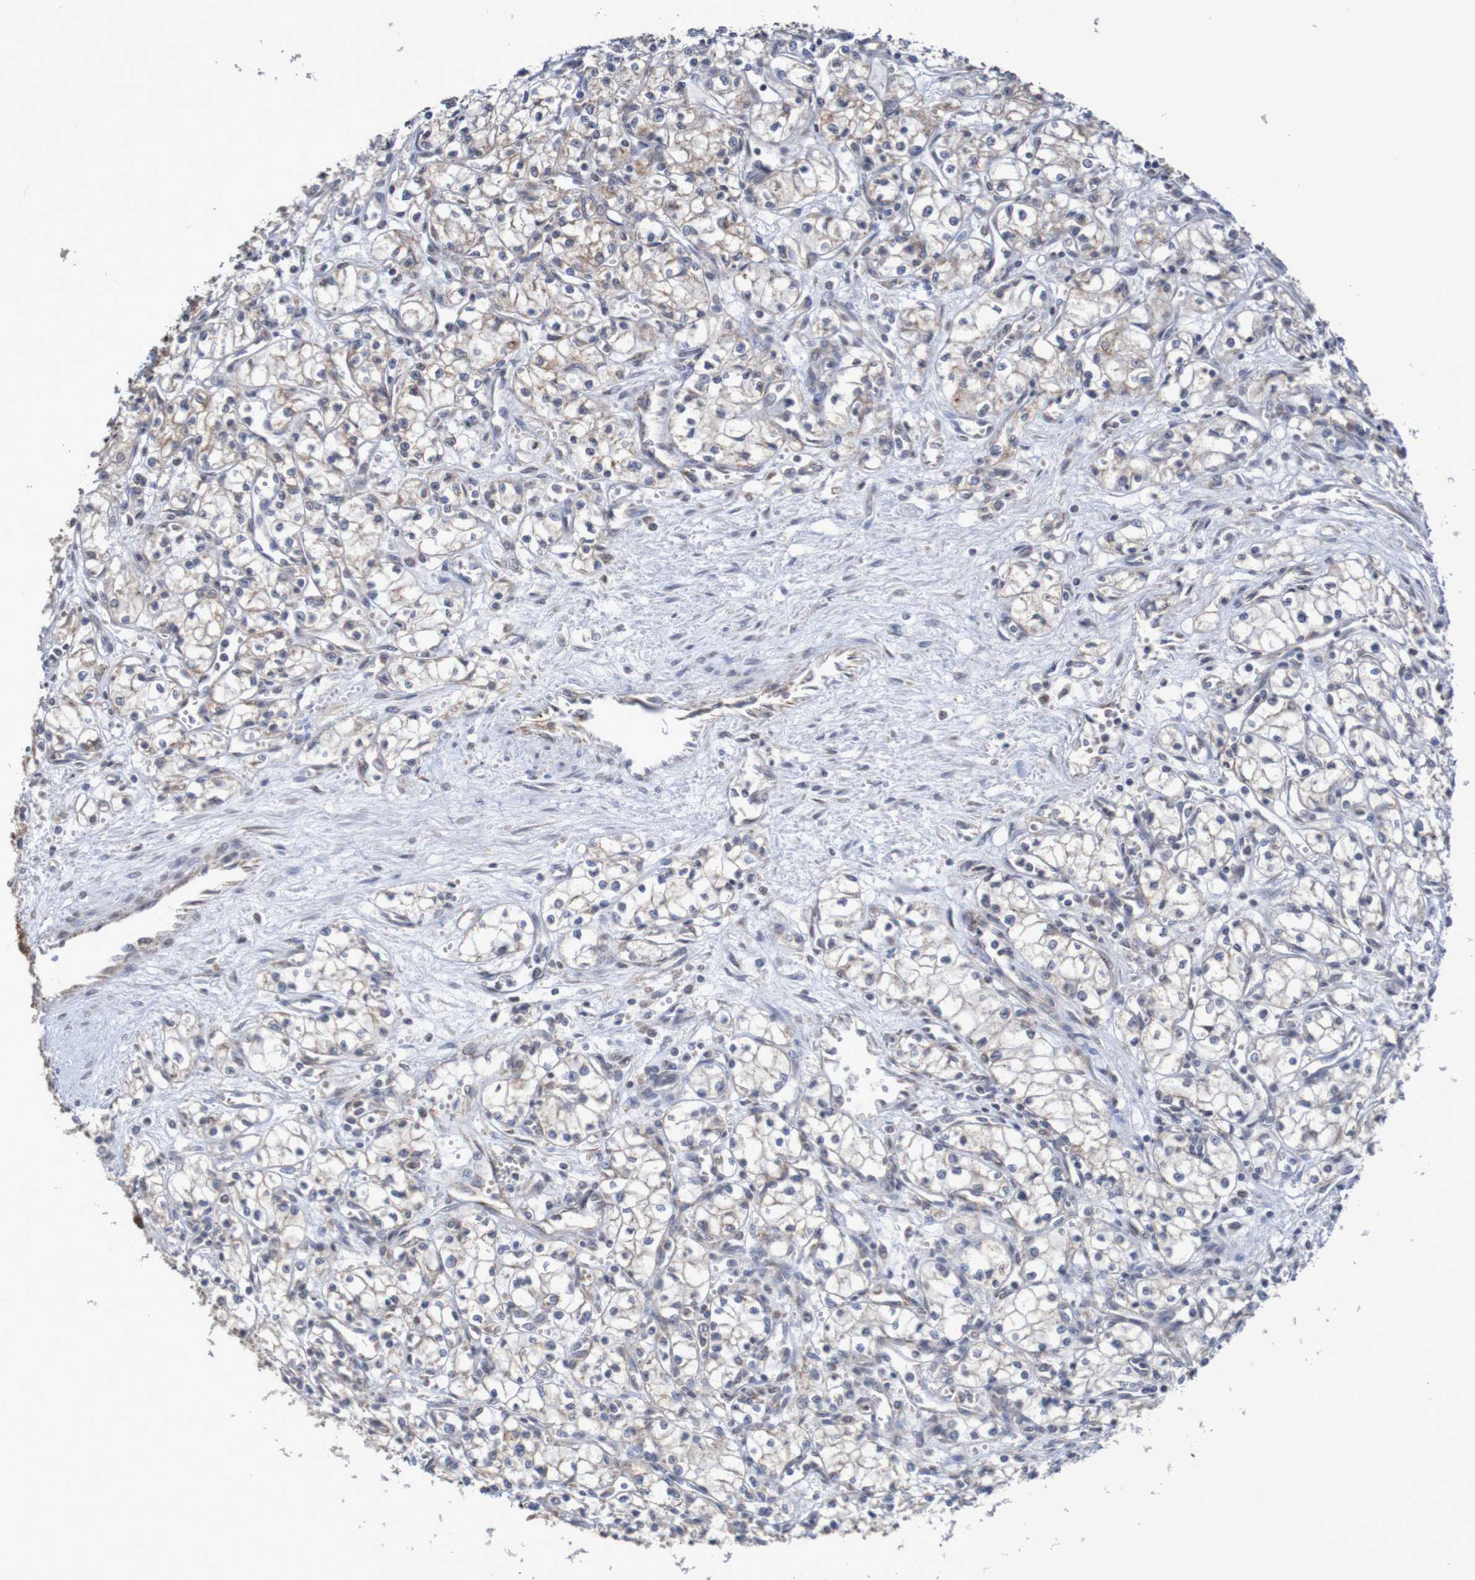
{"staining": {"intensity": "weak", "quantity": "25%-75%", "location": "cytoplasmic/membranous"}, "tissue": "renal cancer", "cell_type": "Tumor cells", "image_type": "cancer", "snomed": [{"axis": "morphology", "description": "Normal tissue, NOS"}, {"axis": "morphology", "description": "Adenocarcinoma, NOS"}, {"axis": "topography", "description": "Kidney"}], "caption": "Weak cytoplasmic/membranous positivity for a protein is identified in about 25%-75% of tumor cells of renal cancer using immunohistochemistry (IHC).", "gene": "DVL1", "patient": {"sex": "male", "age": 59}}